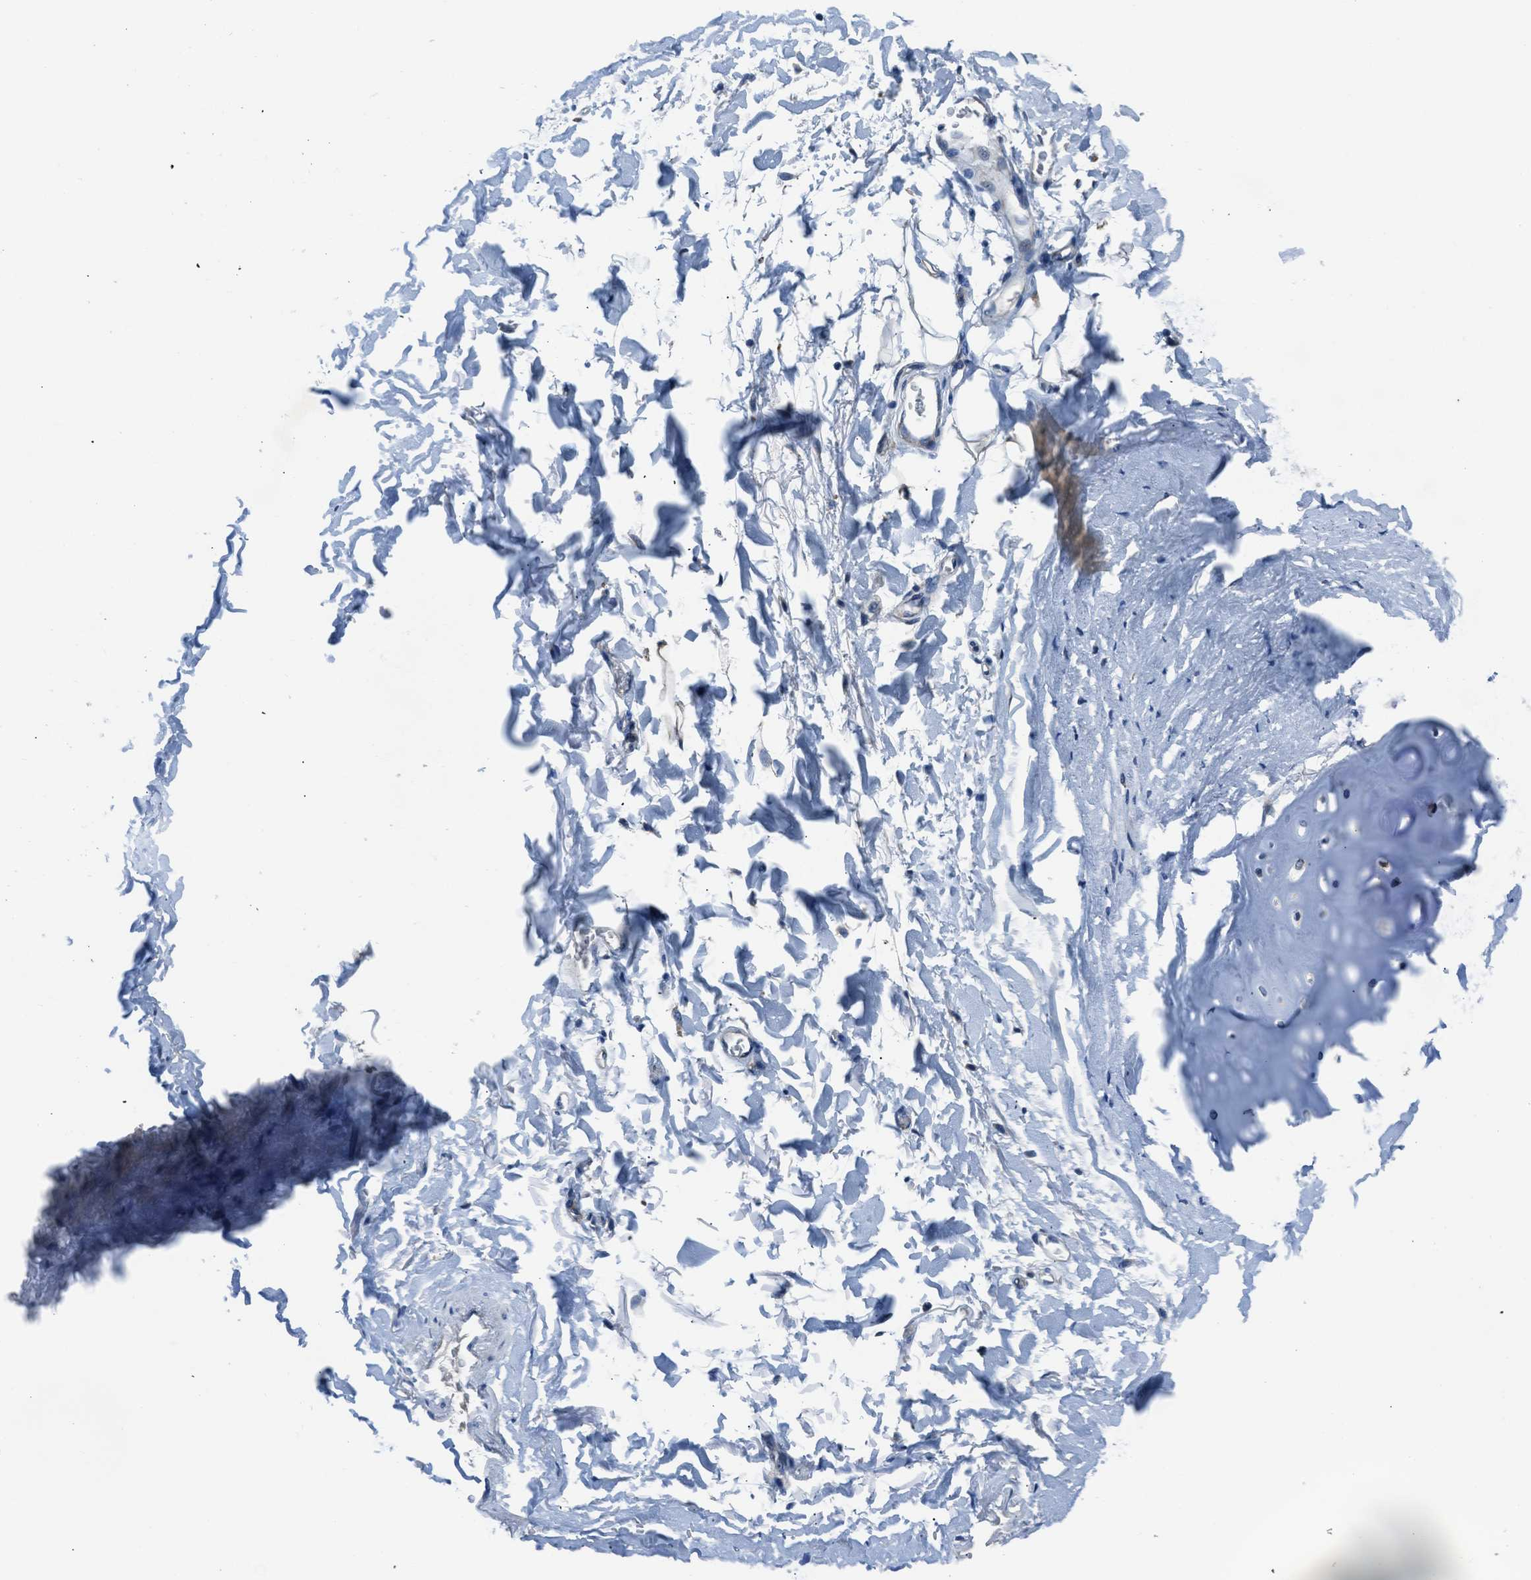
{"staining": {"intensity": "negative", "quantity": "none", "location": "none"}, "tissue": "adipose tissue", "cell_type": "Adipocytes", "image_type": "normal", "snomed": [{"axis": "morphology", "description": "Normal tissue, NOS"}, {"axis": "topography", "description": "Cartilage tissue"}, {"axis": "topography", "description": "Bronchus"}], "caption": "Adipocytes show no significant positivity in normal adipose tissue. The staining is performed using DAB brown chromogen with nuclei counter-stained in using hematoxylin.", "gene": "SLC38A6", "patient": {"sex": "female", "age": 73}}